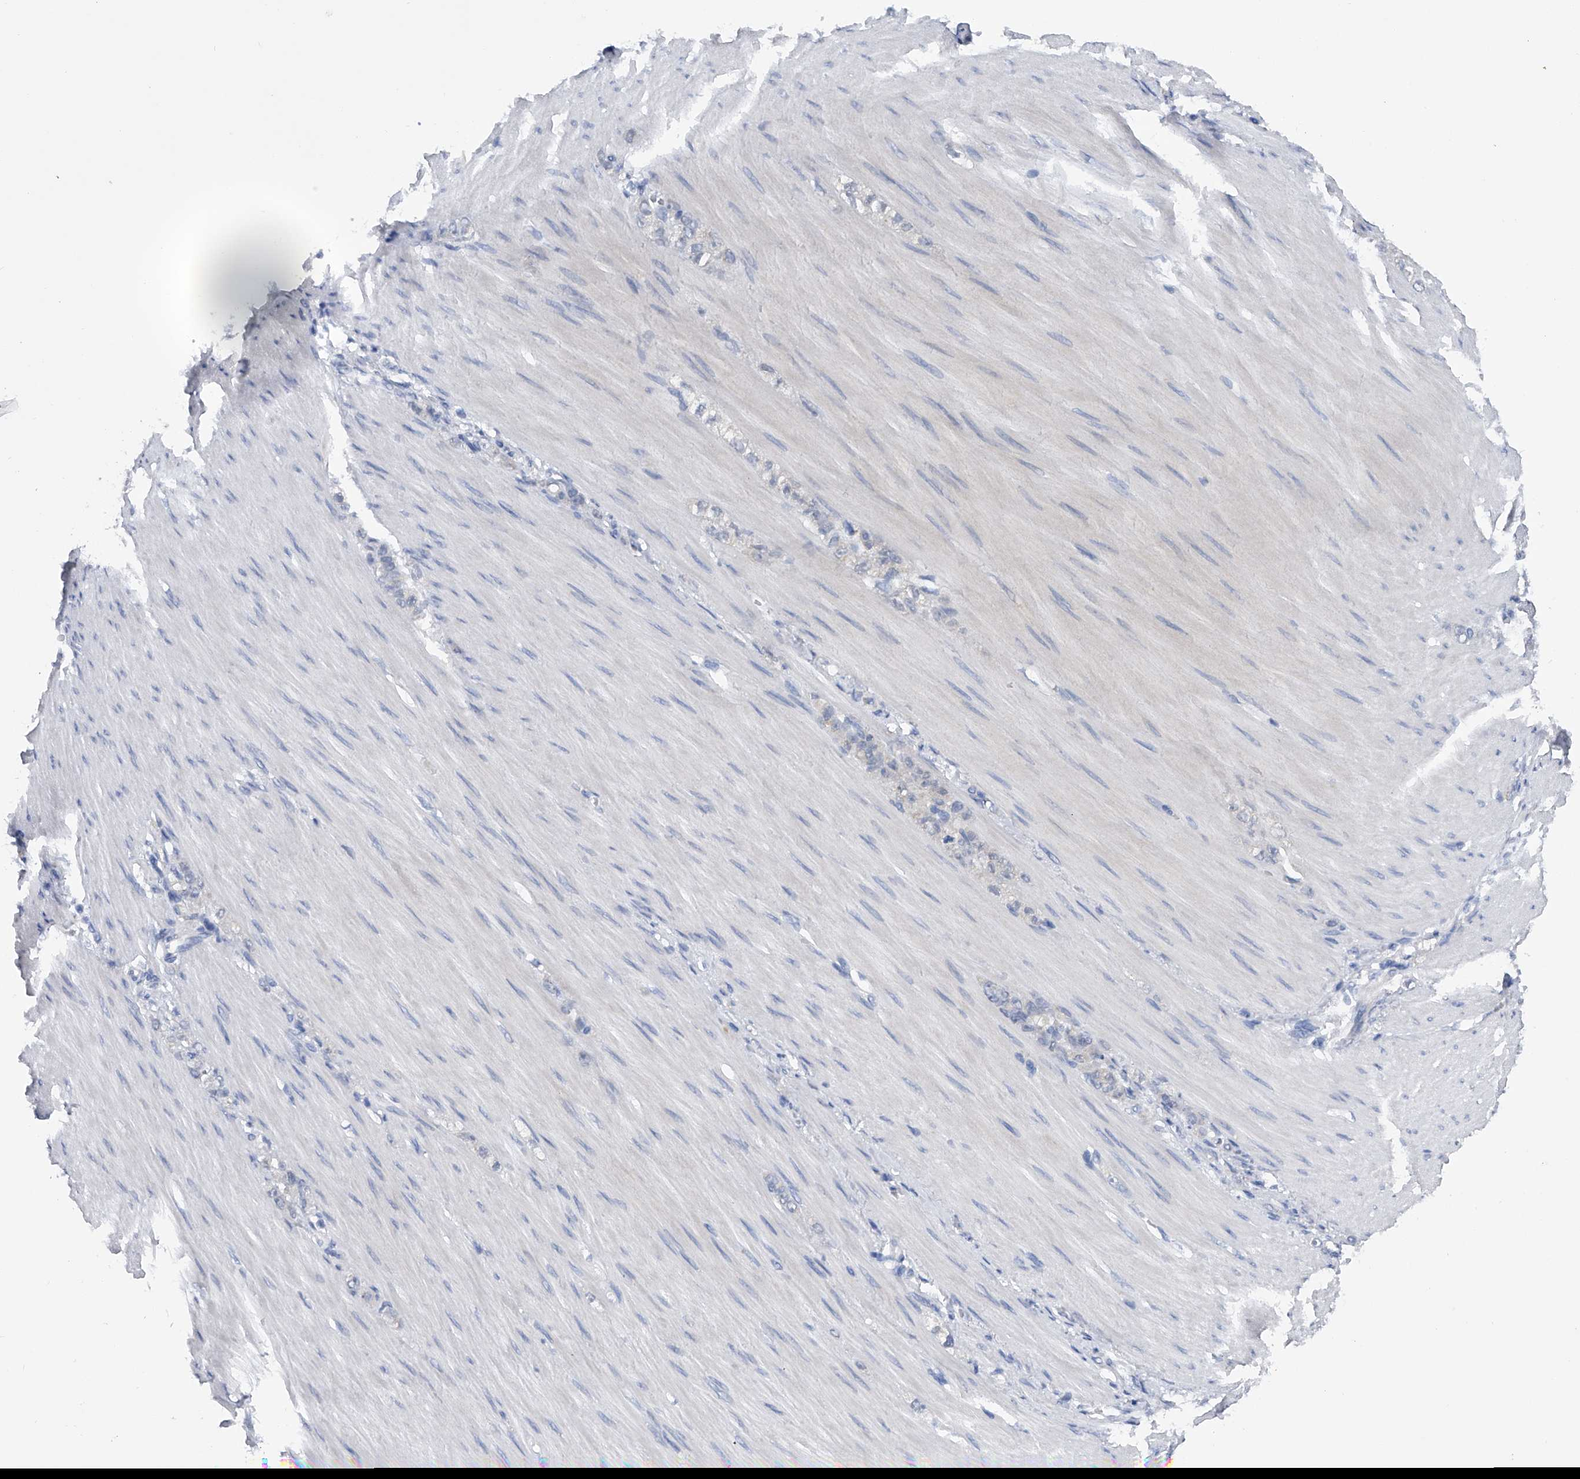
{"staining": {"intensity": "negative", "quantity": "none", "location": "none"}, "tissue": "stomach cancer", "cell_type": "Tumor cells", "image_type": "cancer", "snomed": [{"axis": "morphology", "description": "Normal tissue, NOS"}, {"axis": "morphology", "description": "Adenocarcinoma, NOS"}, {"axis": "topography", "description": "Stomach"}], "caption": "The photomicrograph reveals no staining of tumor cells in stomach cancer.", "gene": "PGM3", "patient": {"sex": "male", "age": 82}}